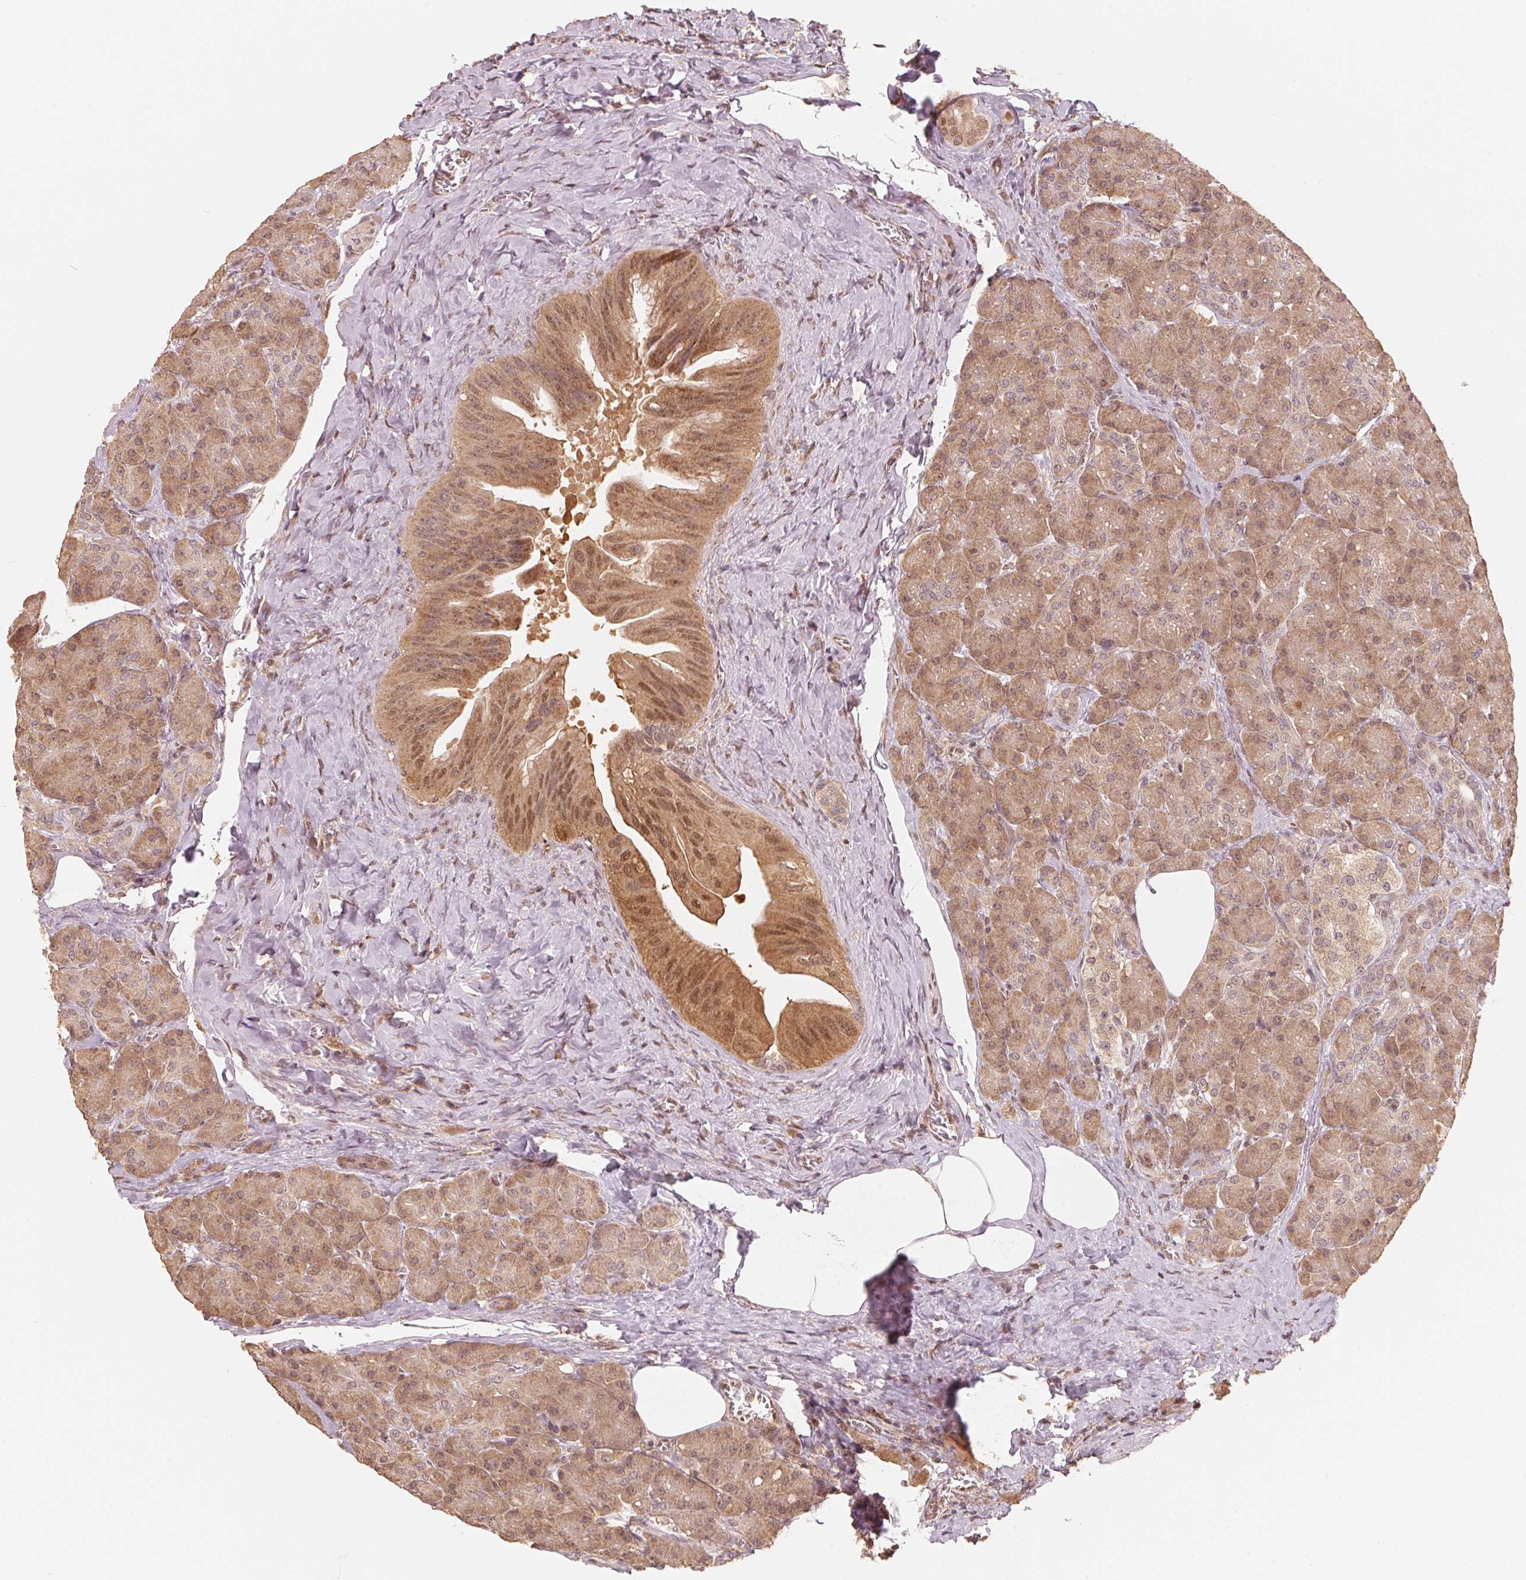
{"staining": {"intensity": "moderate", "quantity": ">75%", "location": "cytoplasmic/membranous,nuclear"}, "tissue": "pancreas", "cell_type": "Exocrine glandular cells", "image_type": "normal", "snomed": [{"axis": "morphology", "description": "Normal tissue, NOS"}, {"axis": "topography", "description": "Pancreas"}], "caption": "A brown stain highlights moderate cytoplasmic/membranous,nuclear positivity of a protein in exocrine glandular cells of benign pancreas.", "gene": "C2orf73", "patient": {"sex": "male", "age": 55}}